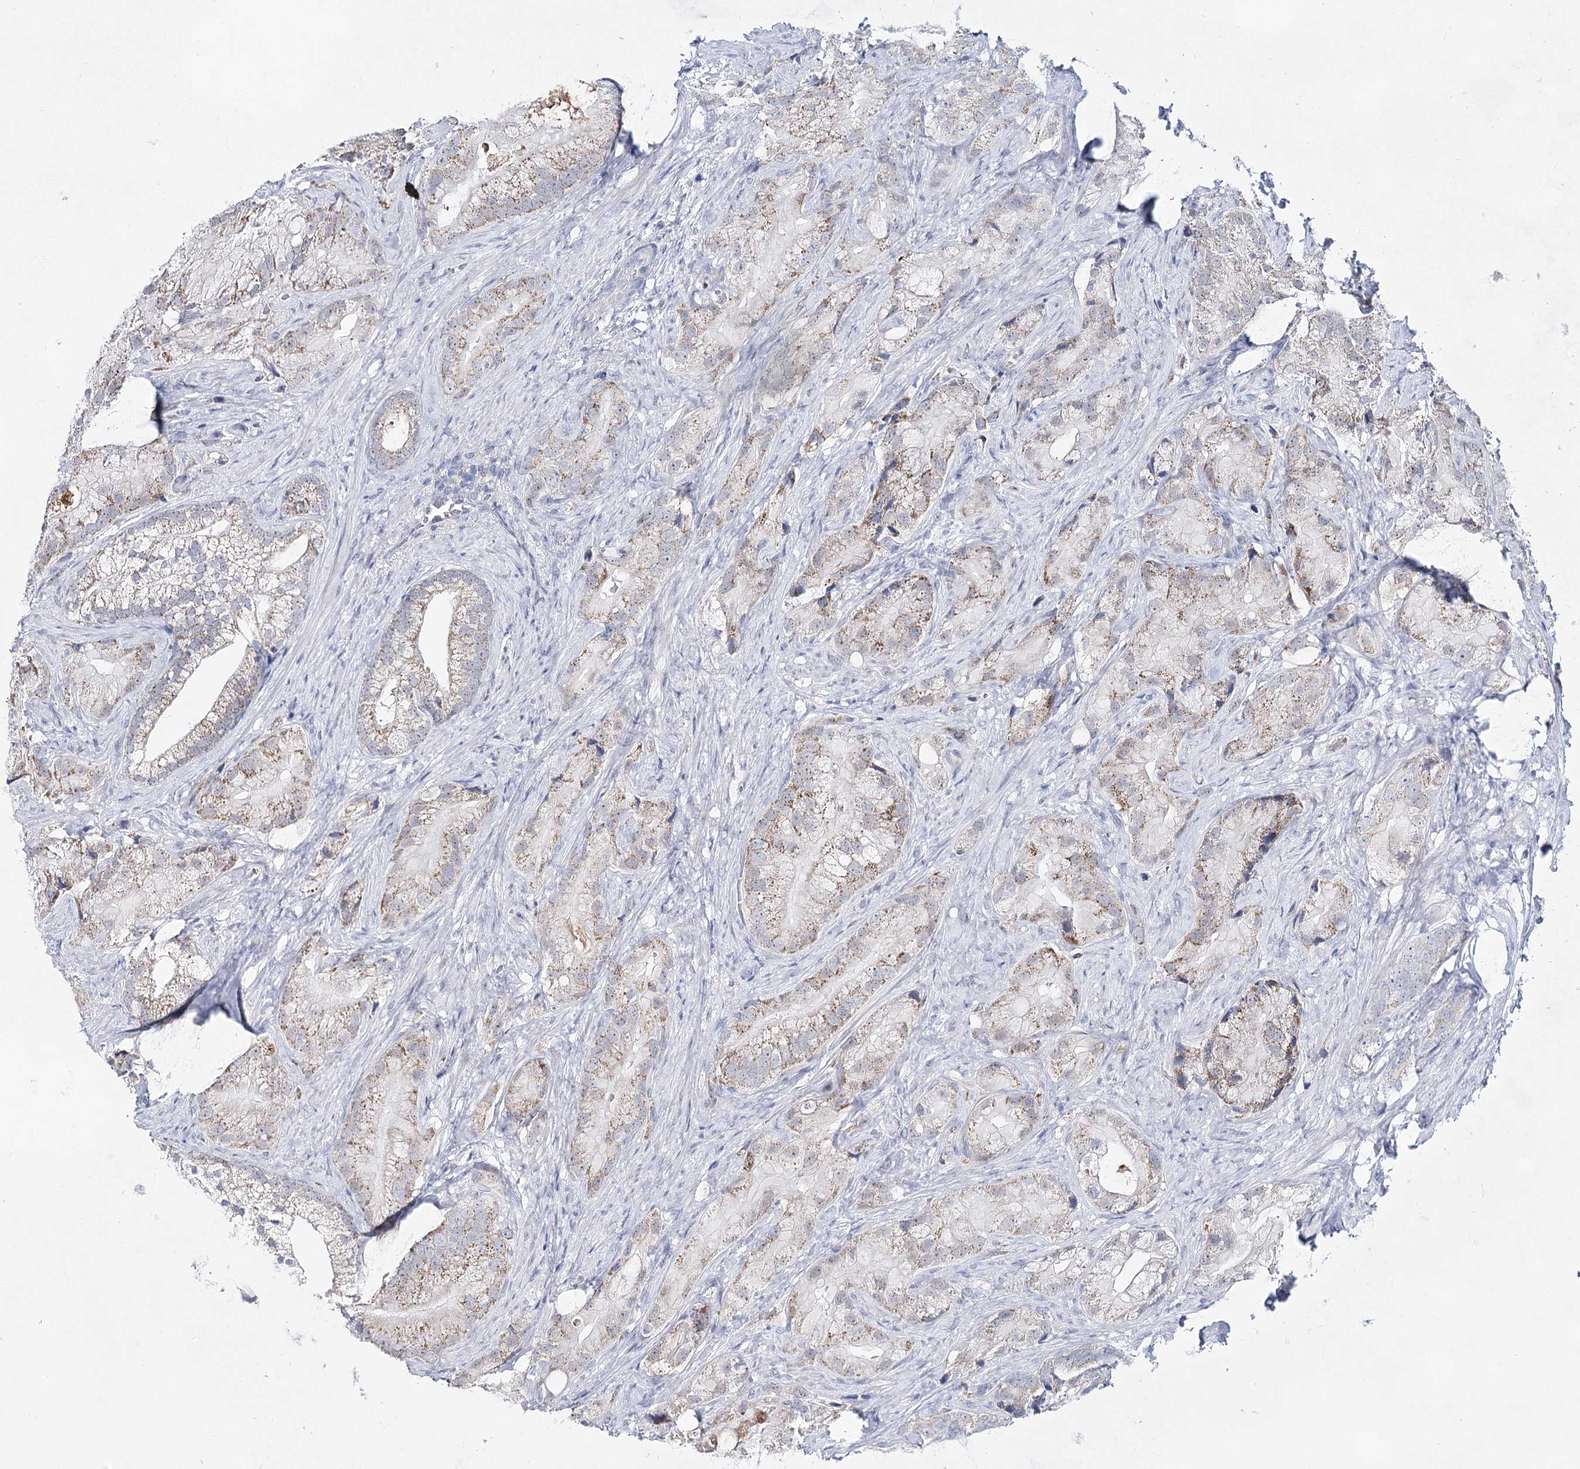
{"staining": {"intensity": "moderate", "quantity": "<25%", "location": "cytoplasmic/membranous"}, "tissue": "prostate cancer", "cell_type": "Tumor cells", "image_type": "cancer", "snomed": [{"axis": "morphology", "description": "Adenocarcinoma, Low grade"}, {"axis": "topography", "description": "Prostate"}], "caption": "Prostate adenocarcinoma (low-grade) tissue displays moderate cytoplasmic/membranous staining in about <25% of tumor cells, visualized by immunohistochemistry. (brown staining indicates protein expression, while blue staining denotes nuclei).", "gene": "BPHL", "patient": {"sex": "male", "age": 71}}